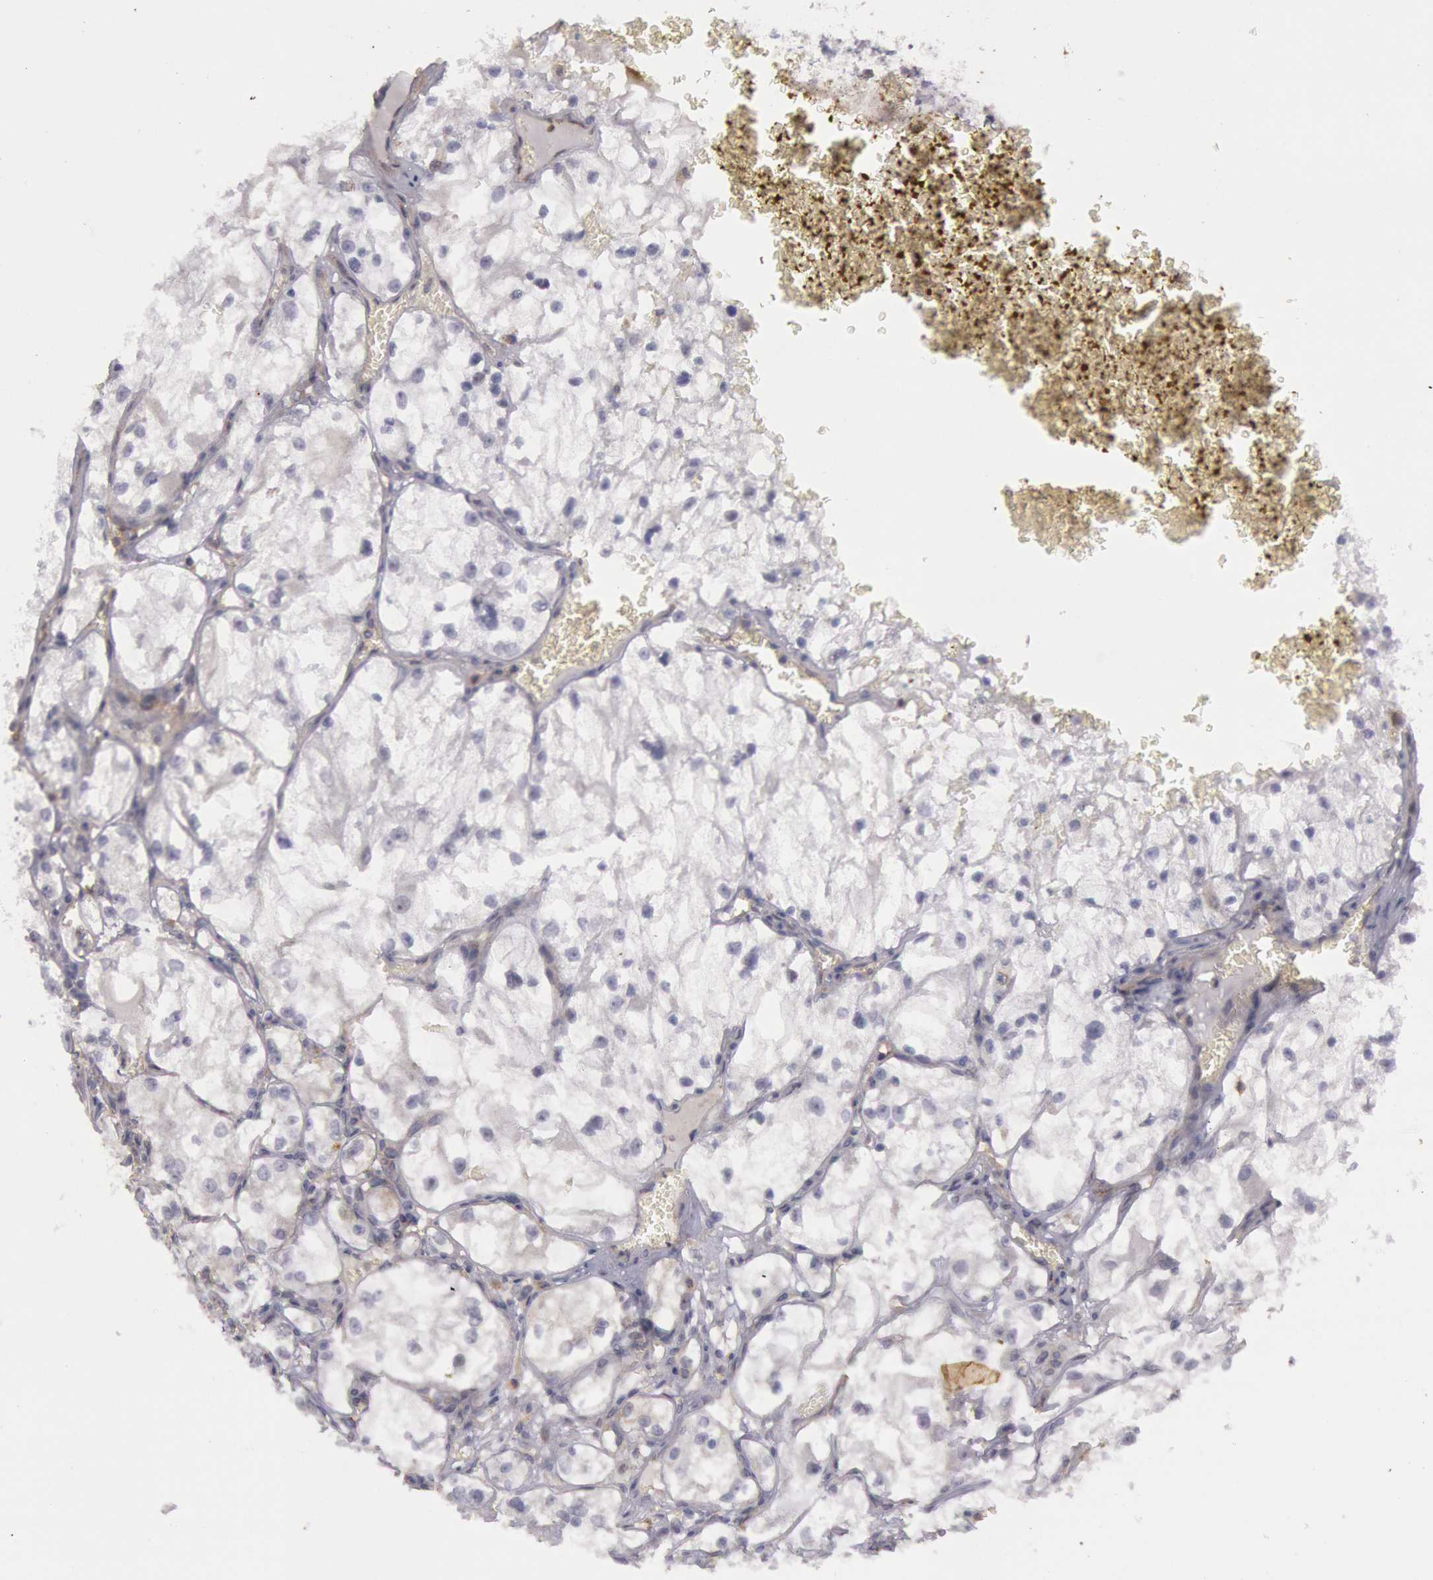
{"staining": {"intensity": "negative", "quantity": "none", "location": "none"}, "tissue": "renal cancer", "cell_type": "Tumor cells", "image_type": "cancer", "snomed": [{"axis": "morphology", "description": "Adenocarcinoma, NOS"}, {"axis": "topography", "description": "Kidney"}], "caption": "IHC of human renal cancer (adenocarcinoma) shows no positivity in tumor cells.", "gene": "TRIB2", "patient": {"sex": "male", "age": 61}}